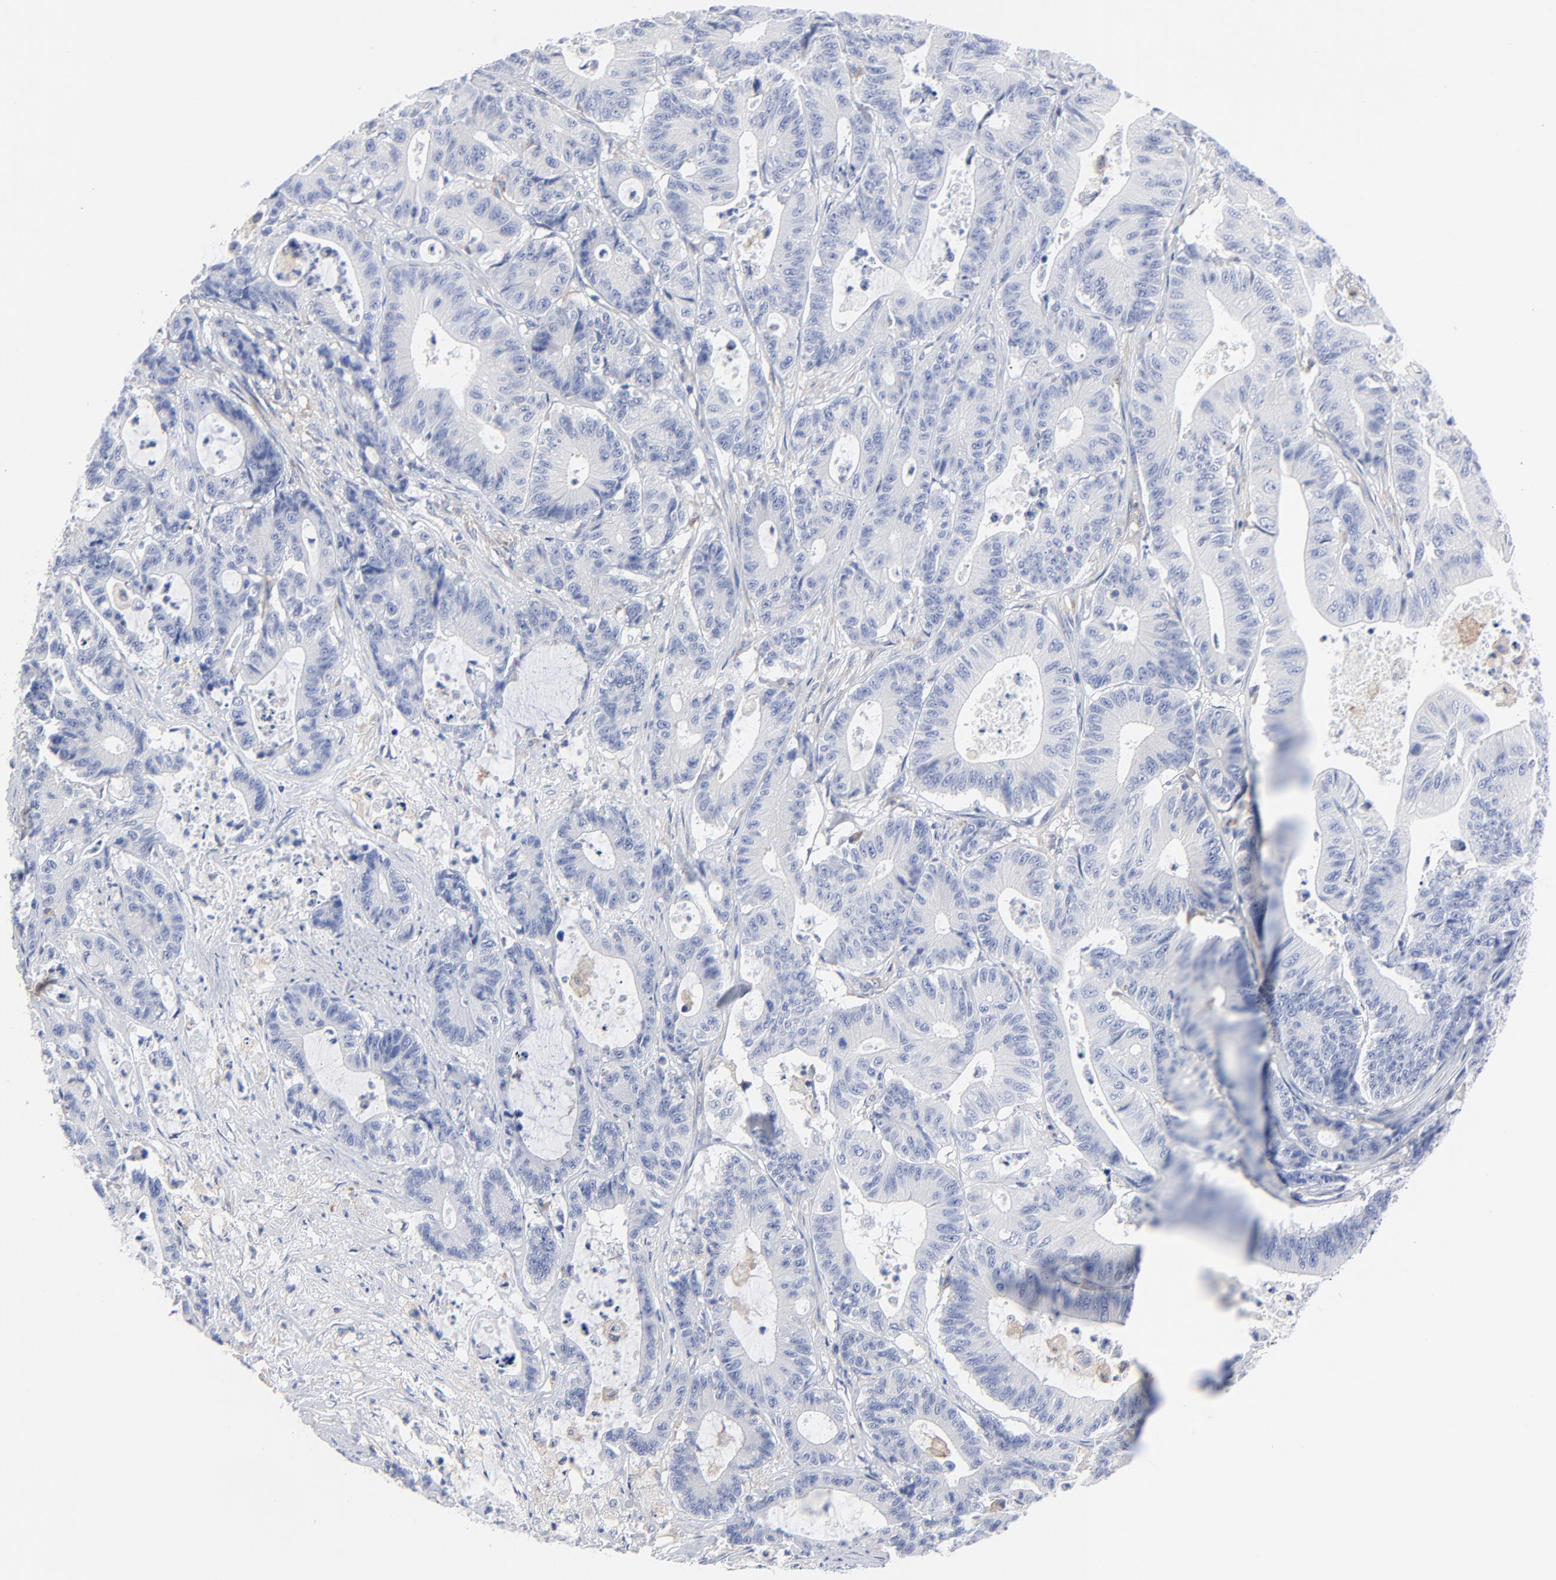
{"staining": {"intensity": "negative", "quantity": "none", "location": "none"}, "tissue": "colorectal cancer", "cell_type": "Tumor cells", "image_type": "cancer", "snomed": [{"axis": "morphology", "description": "Adenocarcinoma, NOS"}, {"axis": "topography", "description": "Colon"}], "caption": "This is an immunohistochemistry image of human colorectal cancer (adenocarcinoma). There is no positivity in tumor cells.", "gene": "STAT2", "patient": {"sex": "female", "age": 84}}